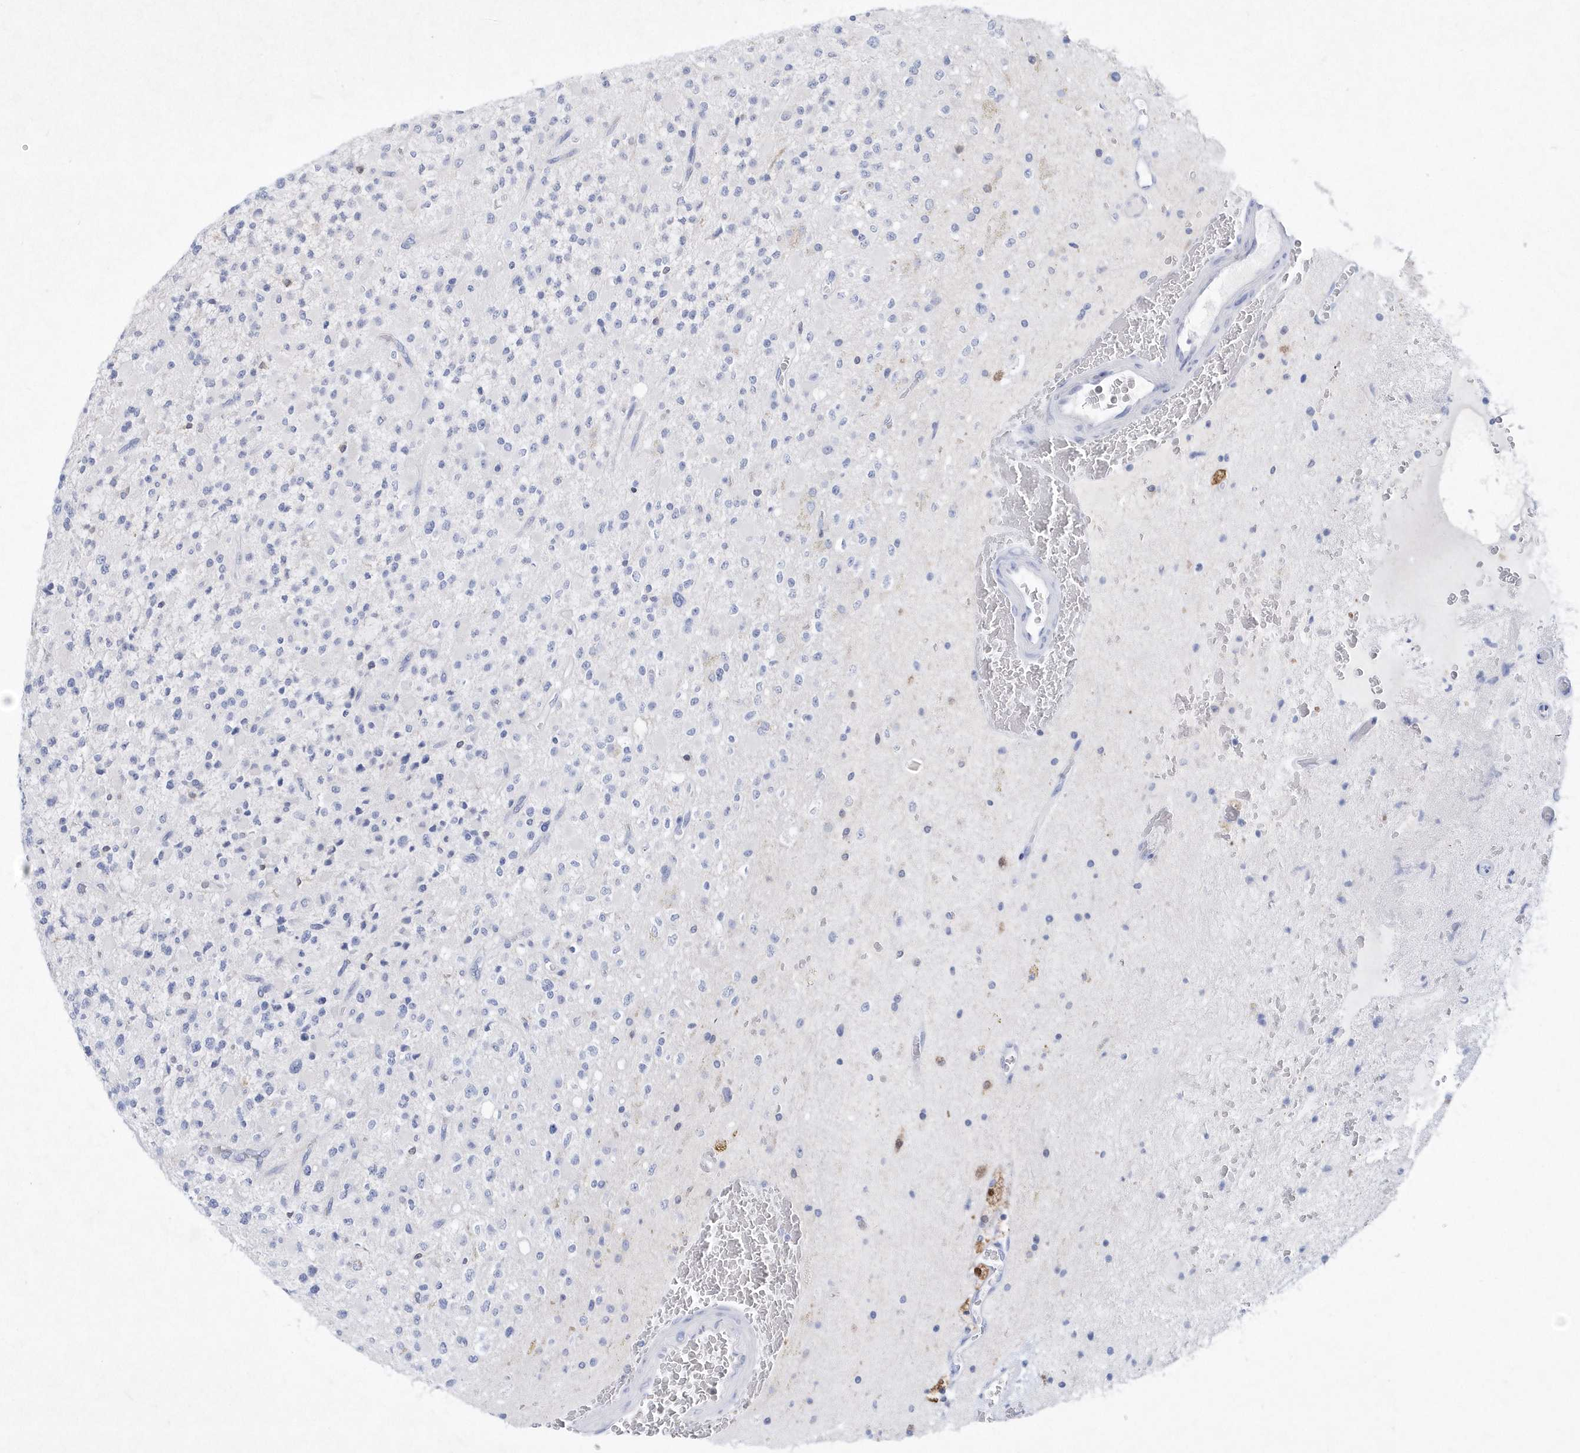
{"staining": {"intensity": "negative", "quantity": "none", "location": "none"}, "tissue": "glioma", "cell_type": "Tumor cells", "image_type": "cancer", "snomed": [{"axis": "morphology", "description": "Glioma, malignant, High grade"}, {"axis": "topography", "description": "Brain"}], "caption": "IHC of human high-grade glioma (malignant) shows no staining in tumor cells. (DAB (3,3'-diaminobenzidine) immunohistochemistry (IHC) visualized using brightfield microscopy, high magnification).", "gene": "BHLHA15", "patient": {"sex": "male", "age": 34}}